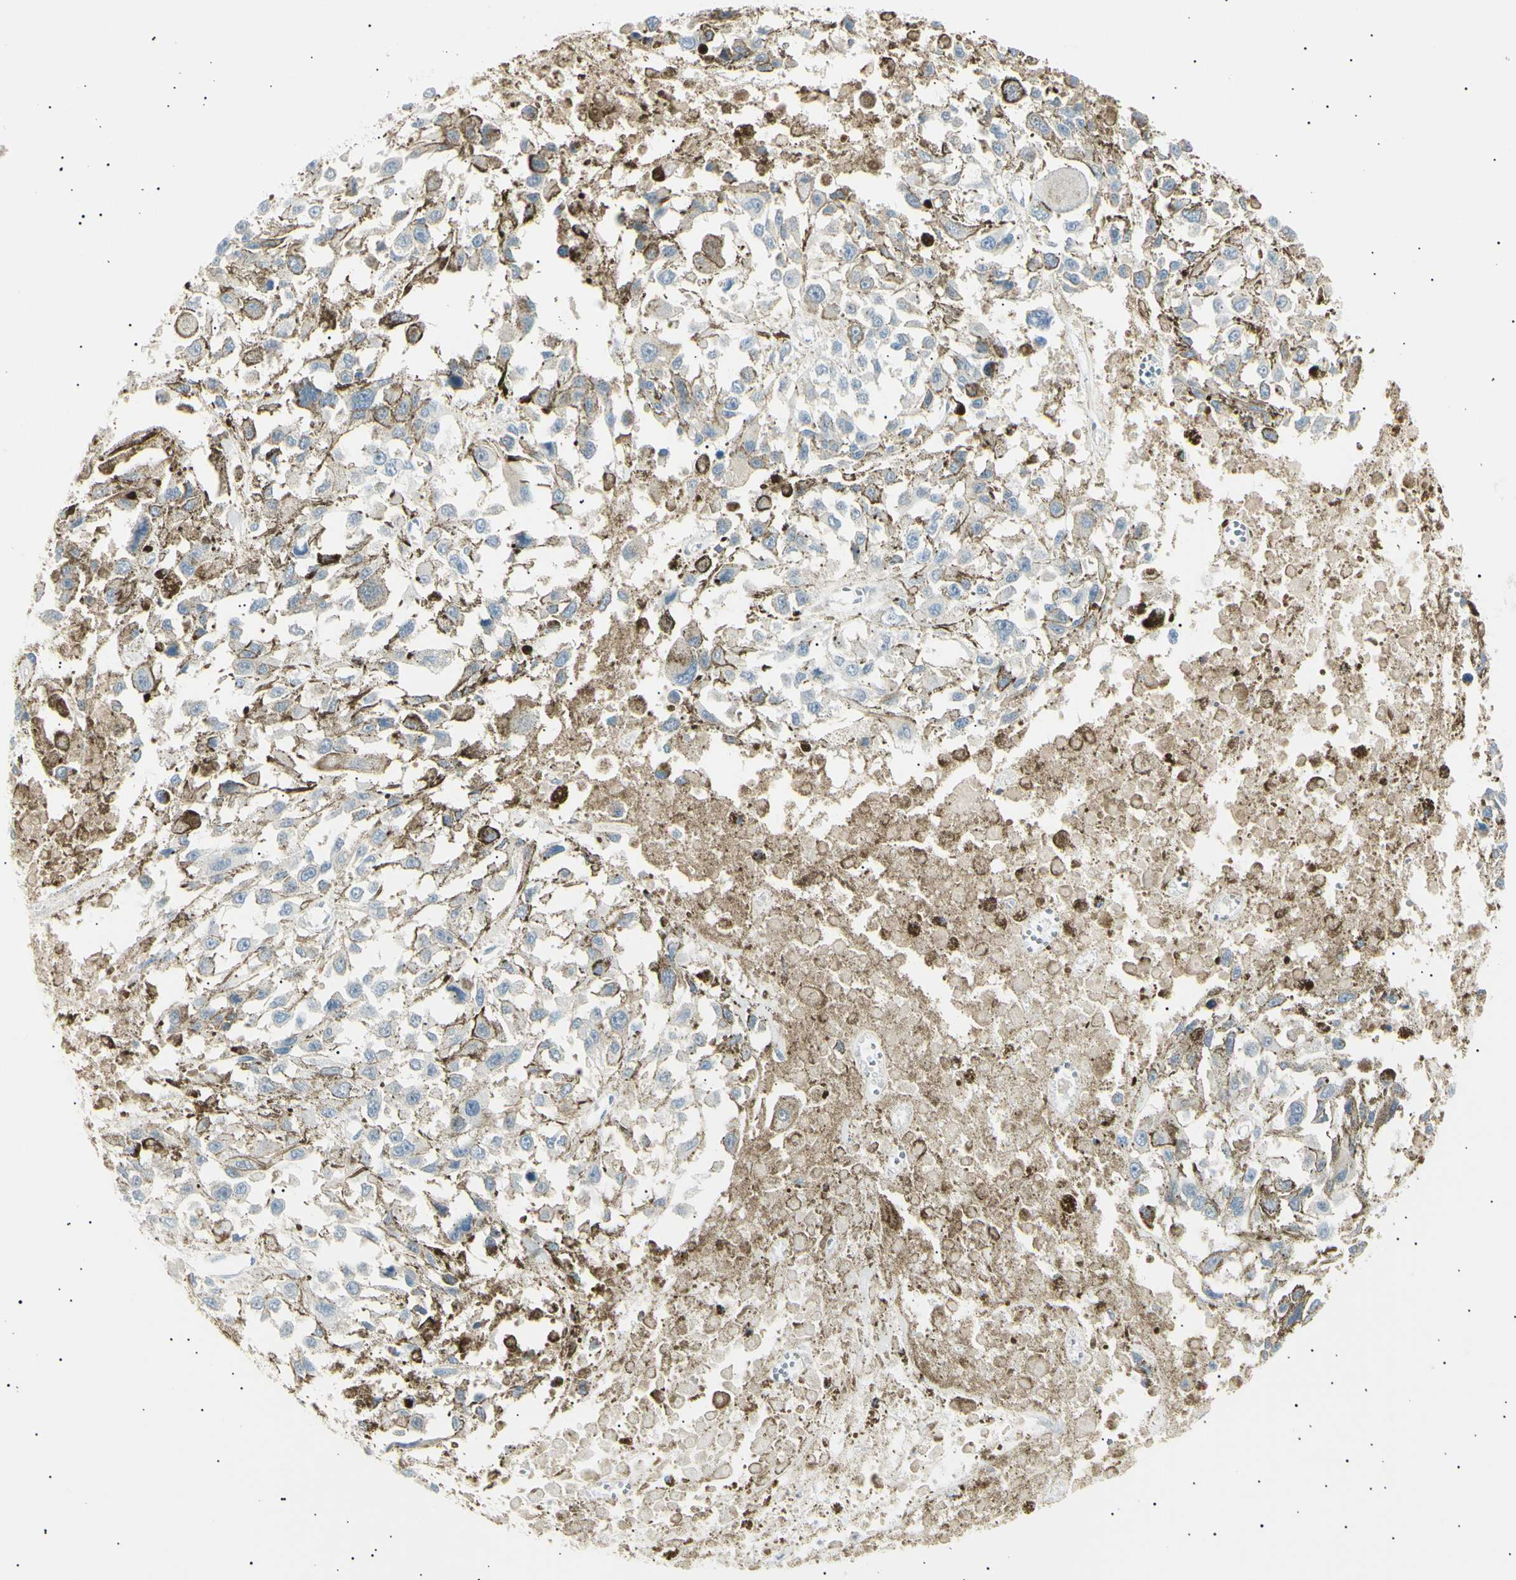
{"staining": {"intensity": "negative", "quantity": "none", "location": "none"}, "tissue": "melanoma", "cell_type": "Tumor cells", "image_type": "cancer", "snomed": [{"axis": "morphology", "description": "Malignant melanoma, Metastatic site"}, {"axis": "topography", "description": "Lymph node"}], "caption": "Tumor cells show no significant protein expression in melanoma.", "gene": "LHPP", "patient": {"sex": "male", "age": 59}}